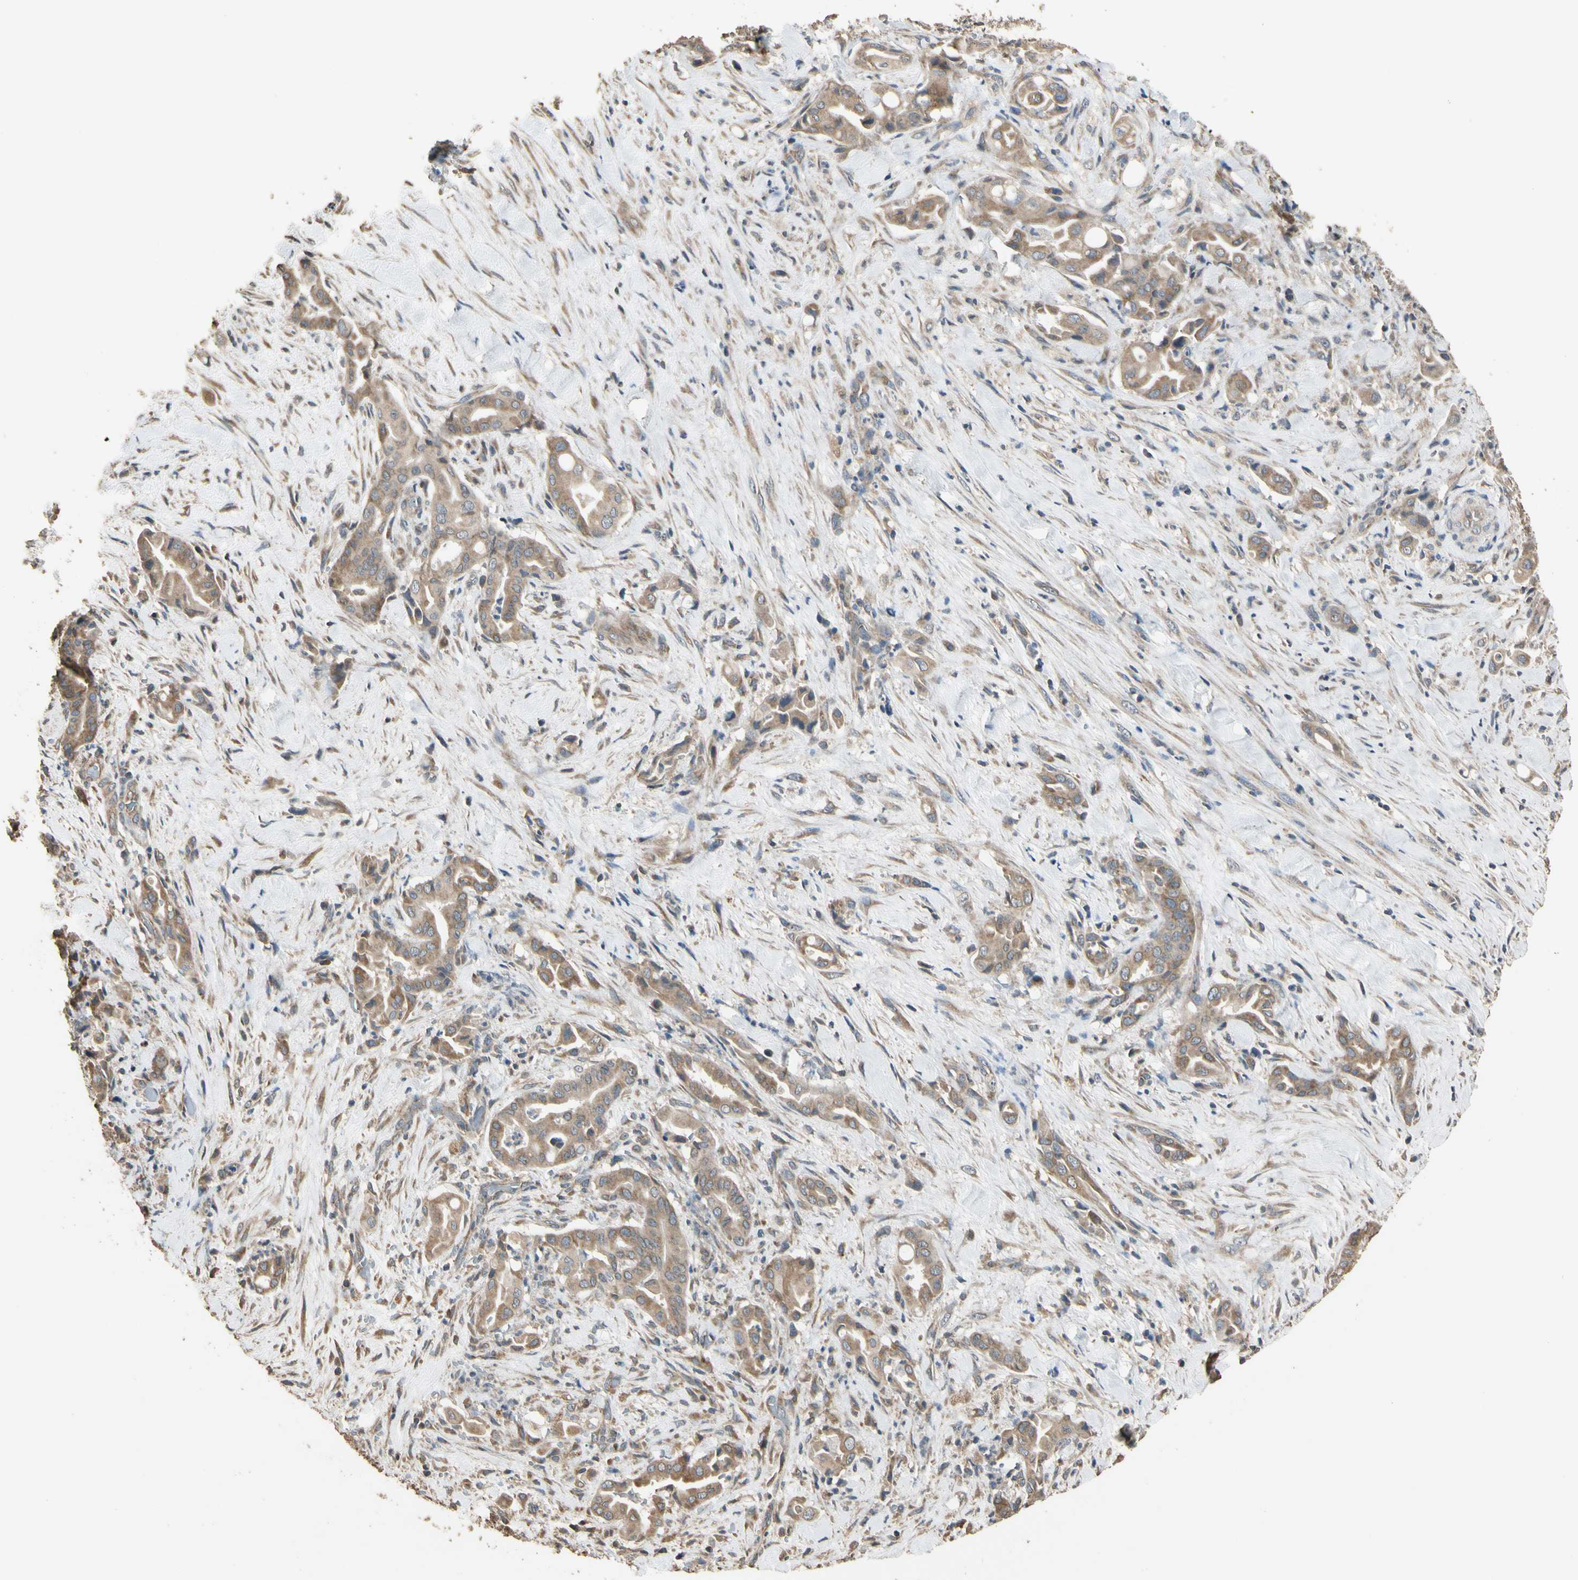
{"staining": {"intensity": "moderate", "quantity": ">75%", "location": "cytoplasmic/membranous"}, "tissue": "liver cancer", "cell_type": "Tumor cells", "image_type": "cancer", "snomed": [{"axis": "morphology", "description": "Cholangiocarcinoma"}, {"axis": "topography", "description": "Liver"}], "caption": "Tumor cells display medium levels of moderate cytoplasmic/membranous positivity in approximately >75% of cells in liver cancer (cholangiocarcinoma).", "gene": "STX18", "patient": {"sex": "female", "age": 68}}